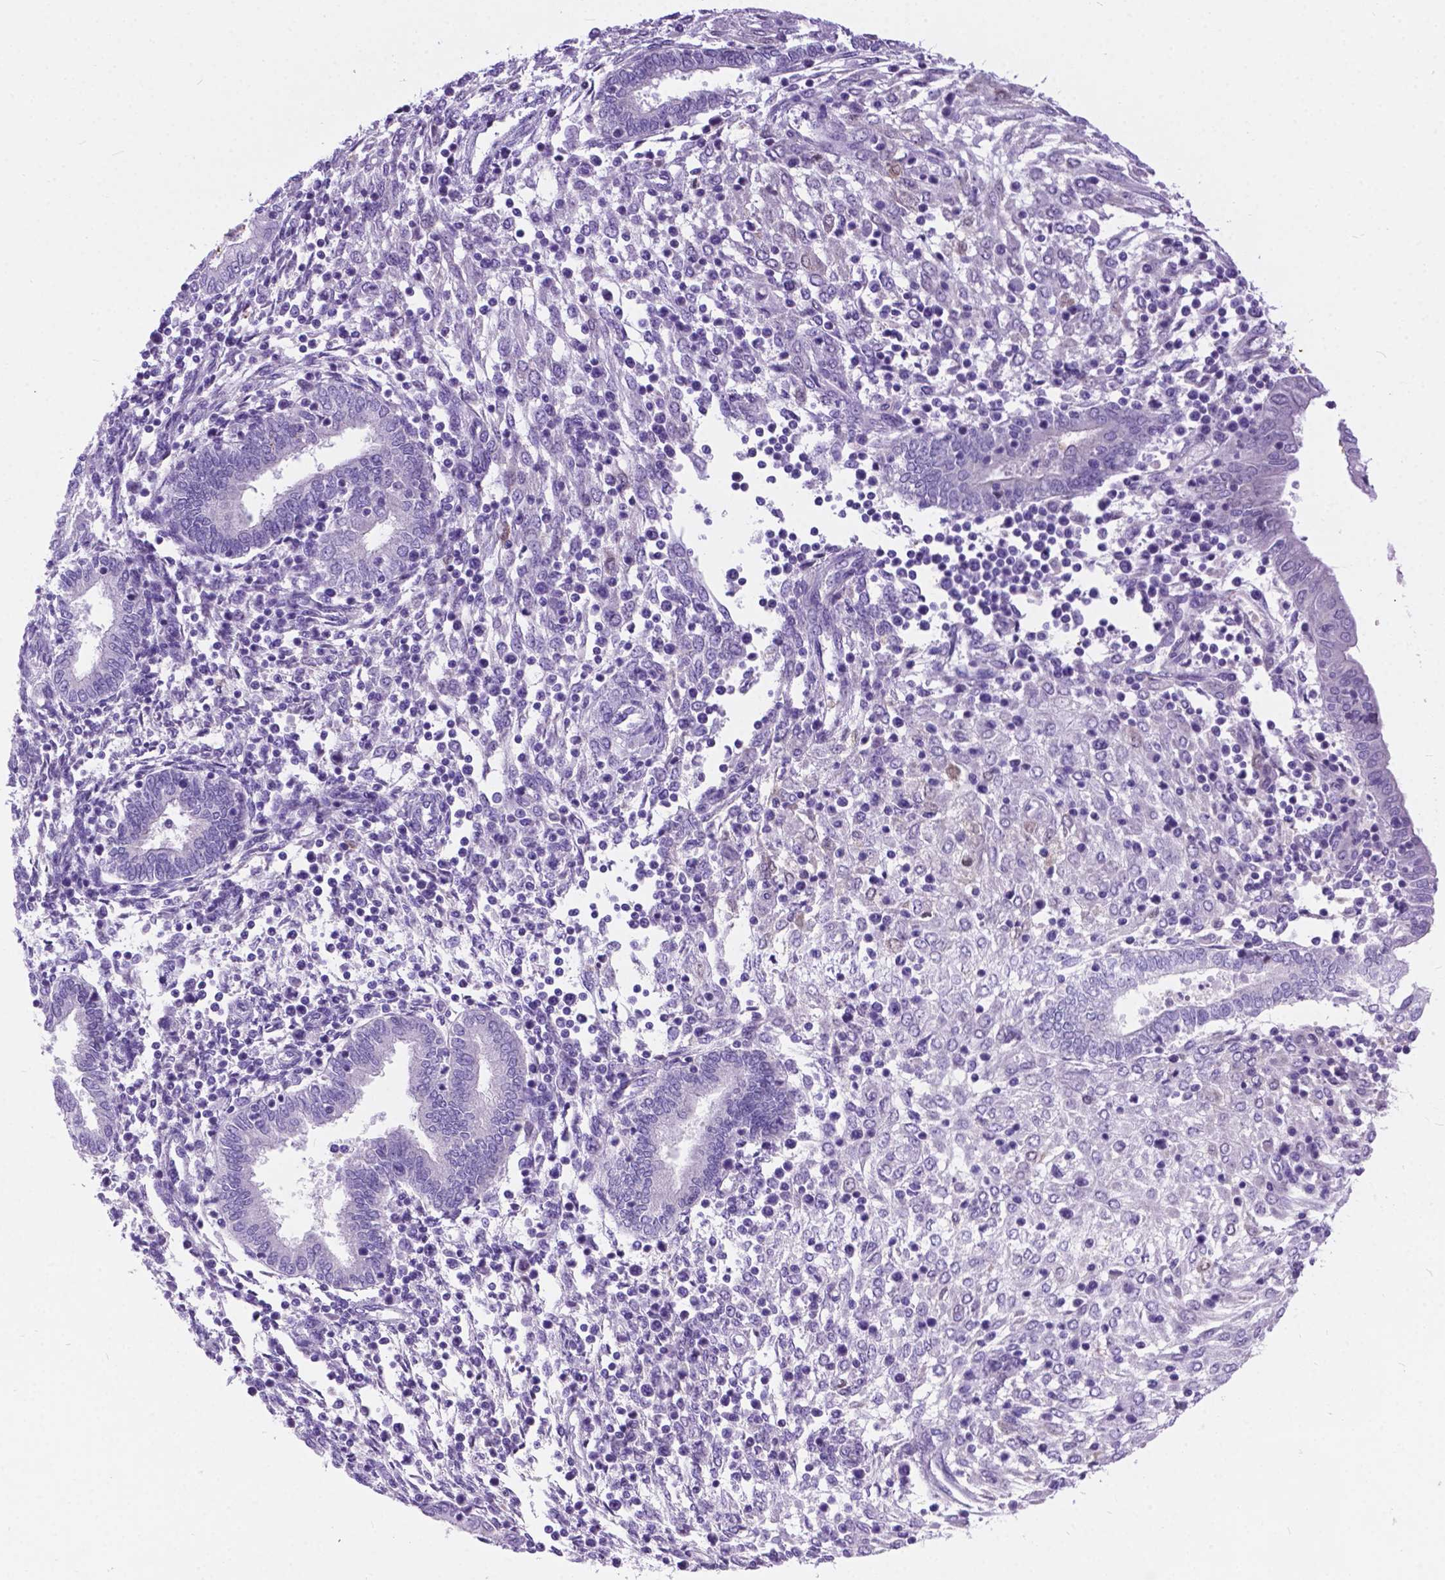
{"staining": {"intensity": "negative", "quantity": "none", "location": "none"}, "tissue": "endometrium", "cell_type": "Cells in endometrial stroma", "image_type": "normal", "snomed": [{"axis": "morphology", "description": "Normal tissue, NOS"}, {"axis": "topography", "description": "Endometrium"}], "caption": "The micrograph demonstrates no staining of cells in endometrial stroma in unremarkable endometrium. (Brightfield microscopy of DAB (3,3'-diaminobenzidine) immunohistochemistry (IHC) at high magnification).", "gene": "ARMS2", "patient": {"sex": "female", "age": 42}}